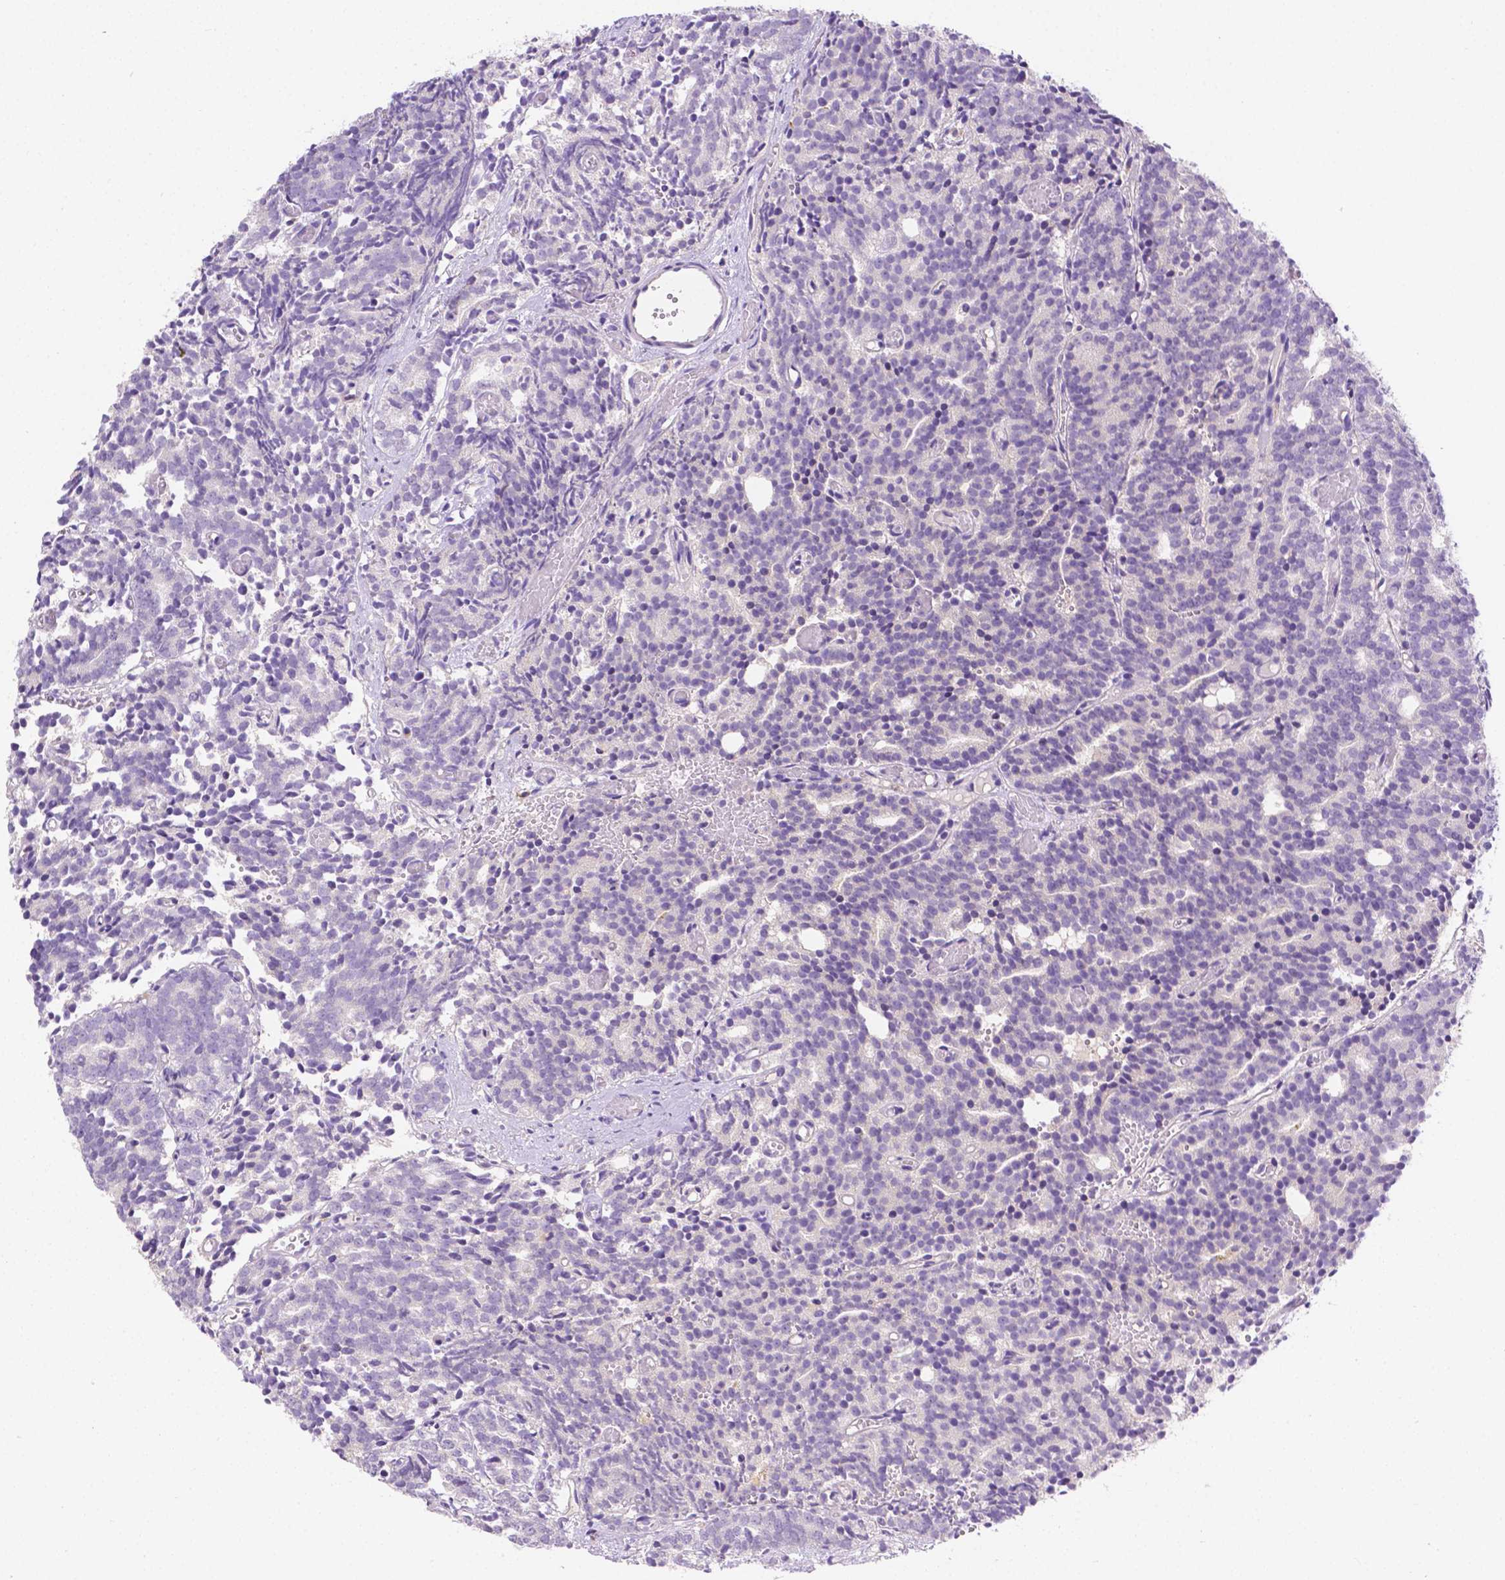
{"staining": {"intensity": "negative", "quantity": "none", "location": "none"}, "tissue": "prostate cancer", "cell_type": "Tumor cells", "image_type": "cancer", "snomed": [{"axis": "morphology", "description": "Adenocarcinoma, High grade"}, {"axis": "topography", "description": "Prostate"}], "caption": "DAB (3,3'-diaminobenzidine) immunohistochemical staining of human prostate cancer (high-grade adenocarcinoma) shows no significant positivity in tumor cells. (Brightfield microscopy of DAB immunohistochemistry (IHC) at high magnification).", "gene": "NXPH2", "patient": {"sex": "male", "age": 53}}